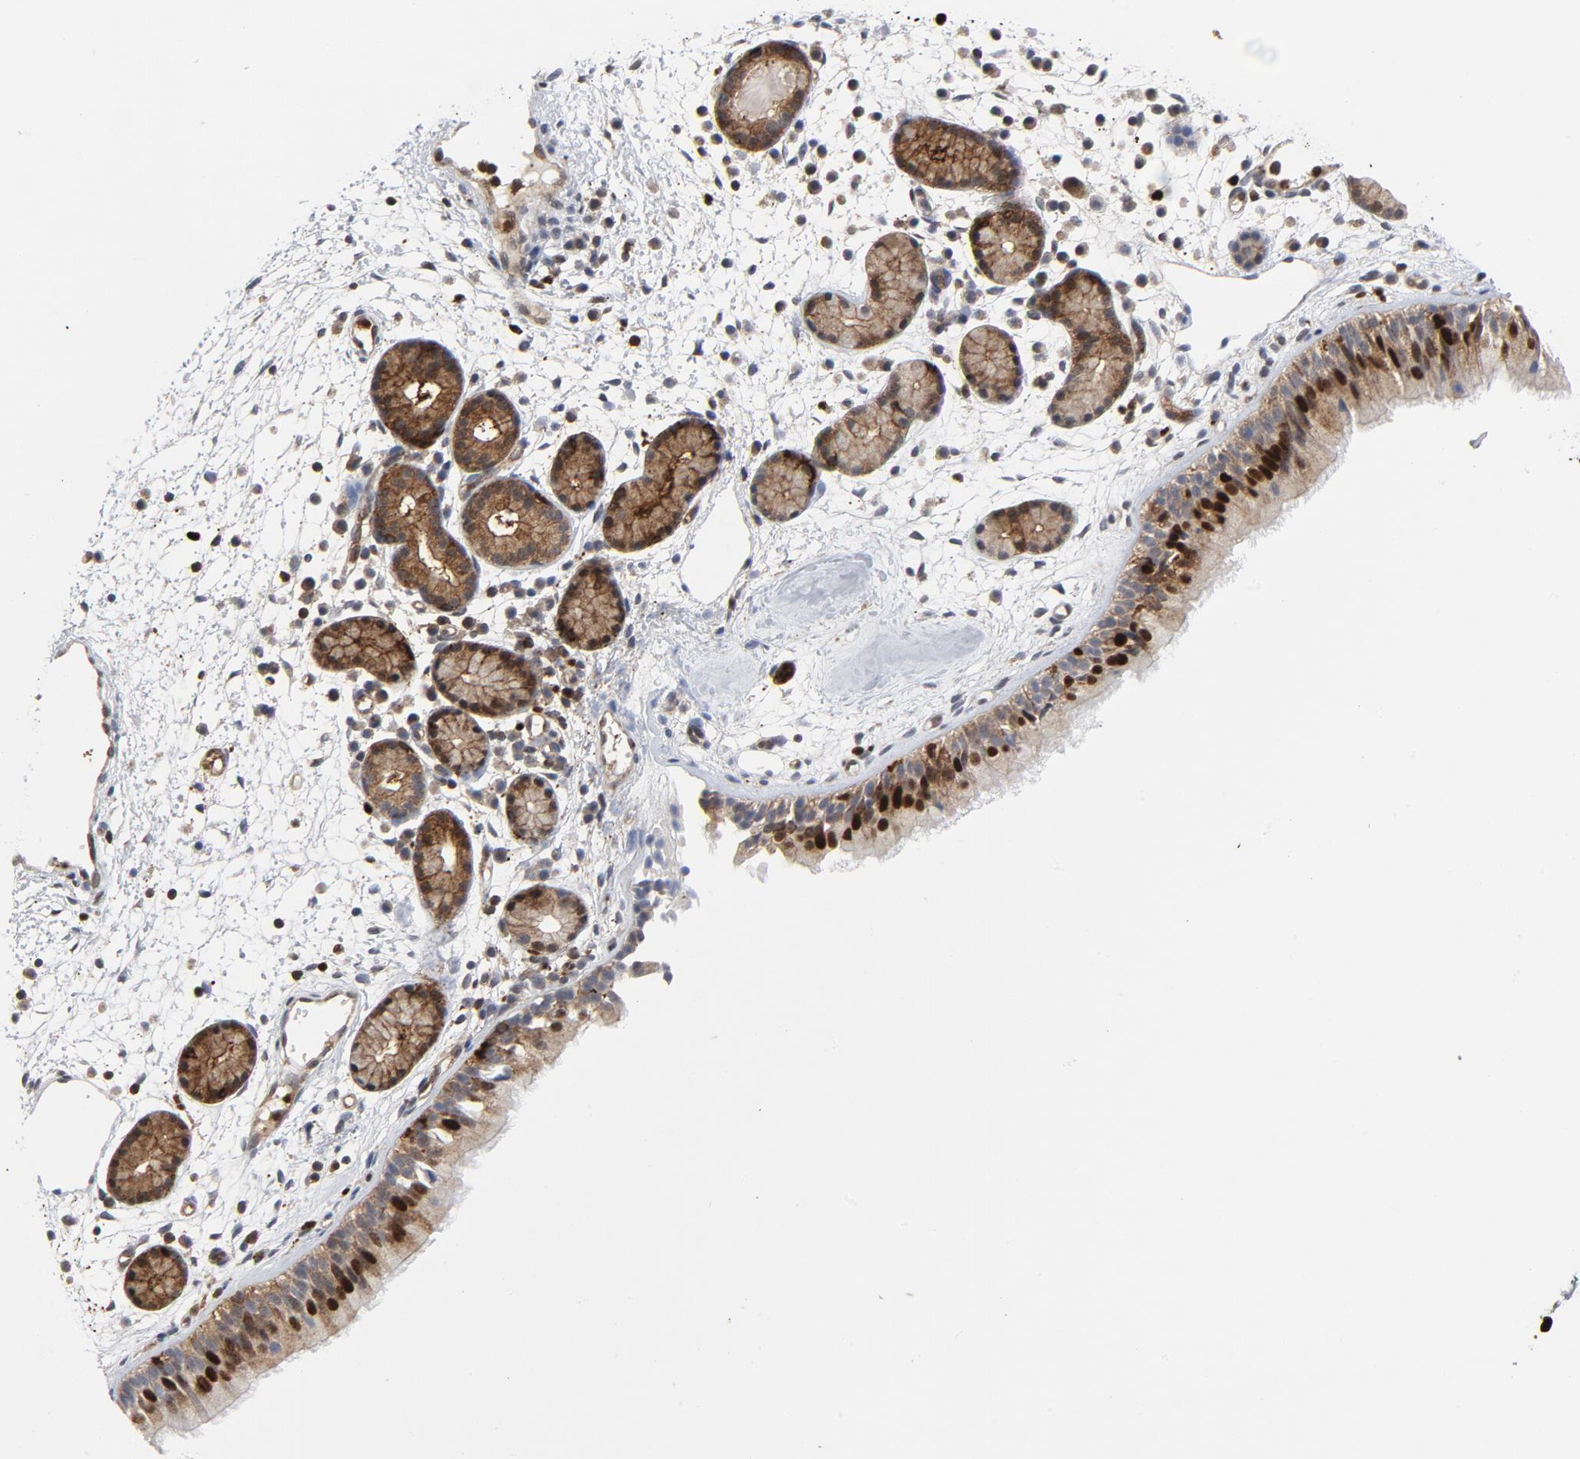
{"staining": {"intensity": "strong", "quantity": ">75%", "location": "cytoplasmic/membranous,nuclear"}, "tissue": "nasopharynx", "cell_type": "Respiratory epithelial cells", "image_type": "normal", "snomed": [{"axis": "morphology", "description": "Normal tissue, NOS"}, {"axis": "morphology", "description": "Inflammation, NOS"}, {"axis": "topography", "description": "Nasopharynx"}], "caption": "Immunohistochemistry histopathology image of normal nasopharynx: human nasopharynx stained using immunohistochemistry (IHC) demonstrates high levels of strong protein expression localized specifically in the cytoplasmic/membranous,nuclear of respiratory epithelial cells, appearing as a cytoplasmic/membranous,nuclear brown color.", "gene": "YES1", "patient": {"sex": "female", "age": 55}}